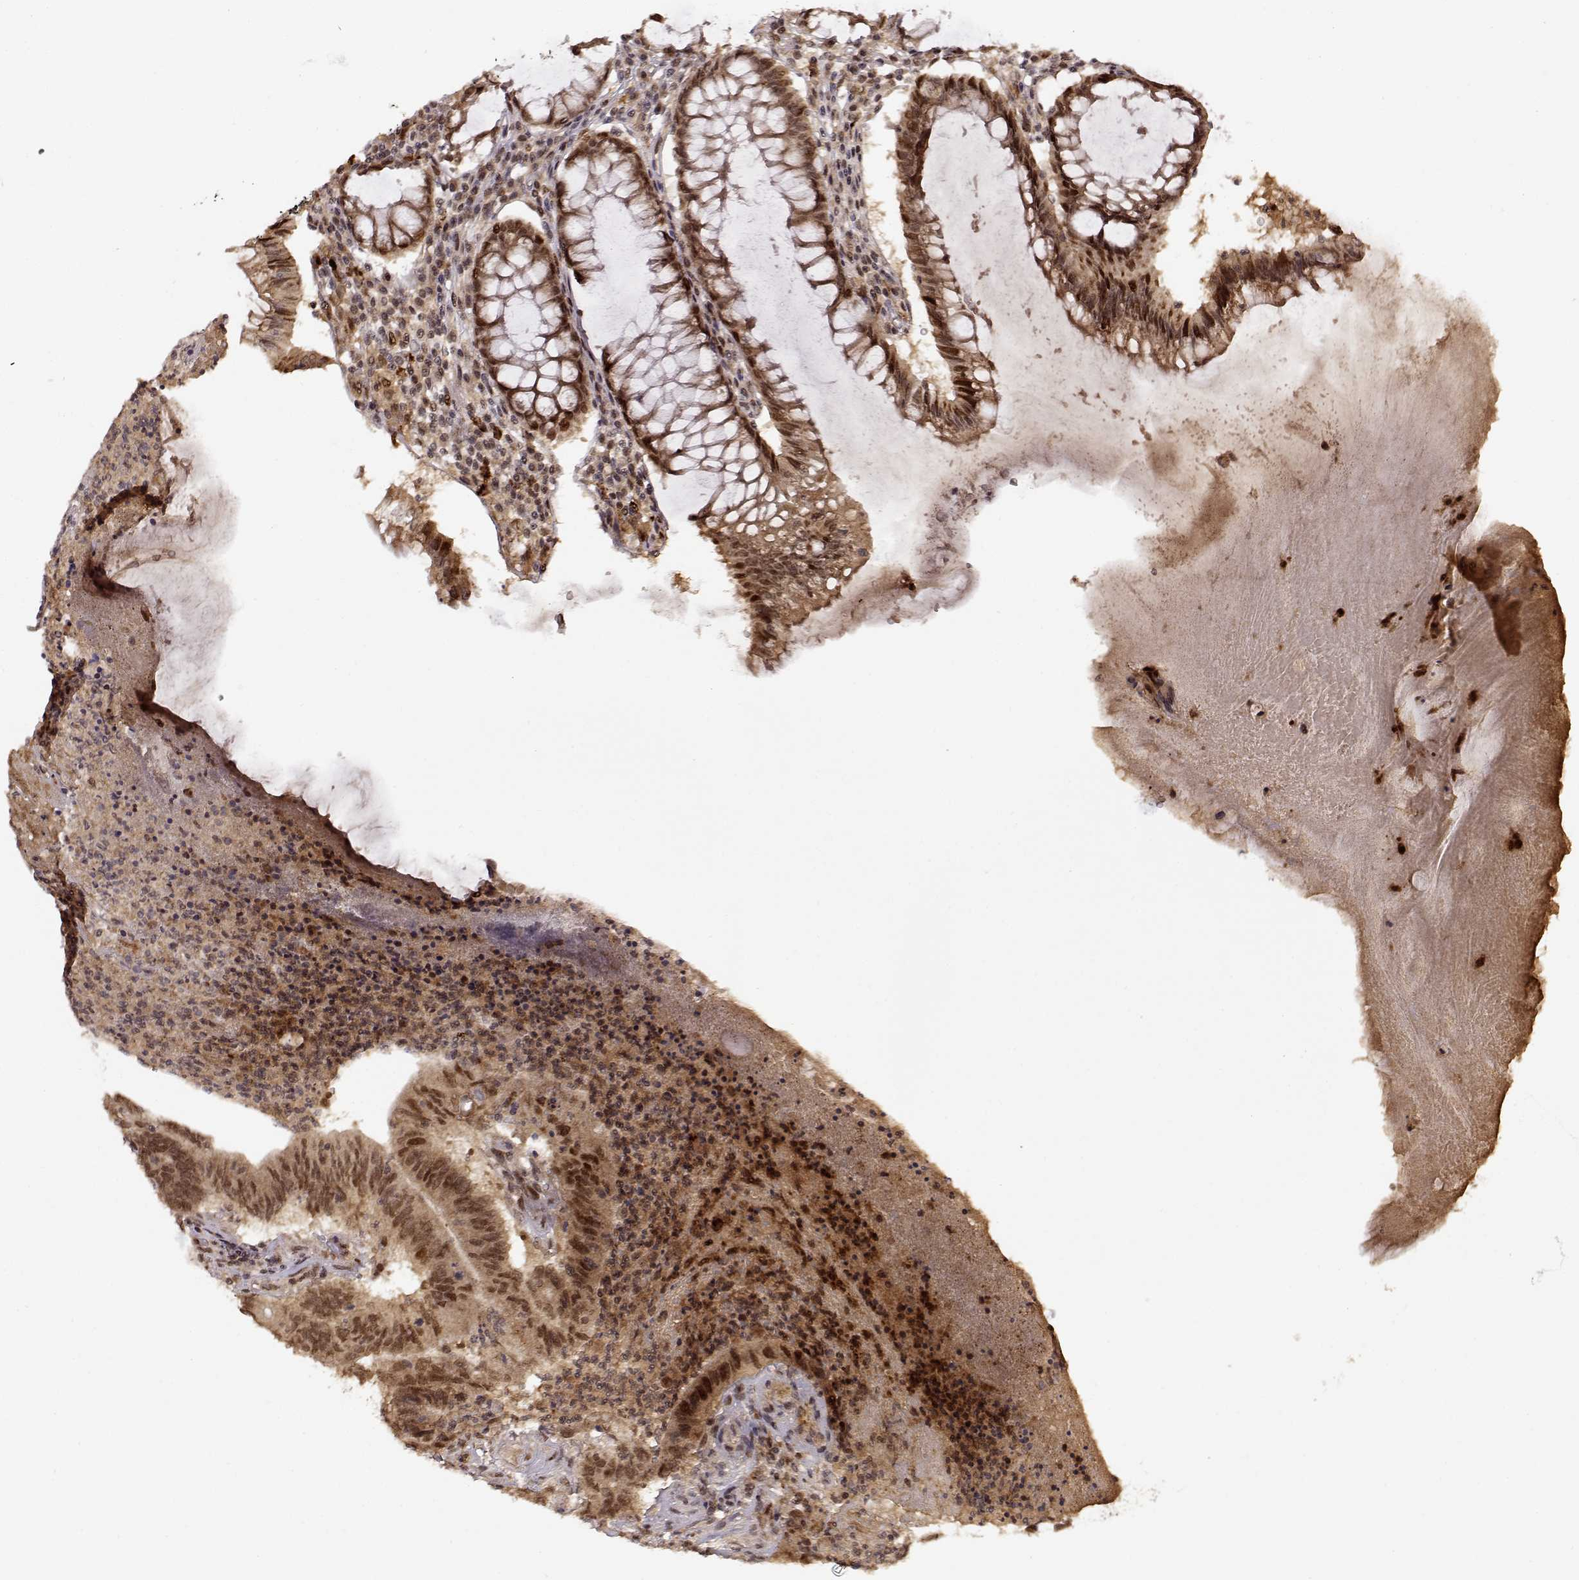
{"staining": {"intensity": "moderate", "quantity": ">75%", "location": "cytoplasmic/membranous,nuclear"}, "tissue": "colorectal cancer", "cell_type": "Tumor cells", "image_type": "cancer", "snomed": [{"axis": "morphology", "description": "Adenocarcinoma, NOS"}, {"axis": "topography", "description": "Colon"}], "caption": "An image of colorectal cancer stained for a protein reveals moderate cytoplasmic/membranous and nuclear brown staining in tumor cells.", "gene": "MAEA", "patient": {"sex": "female", "age": 70}}